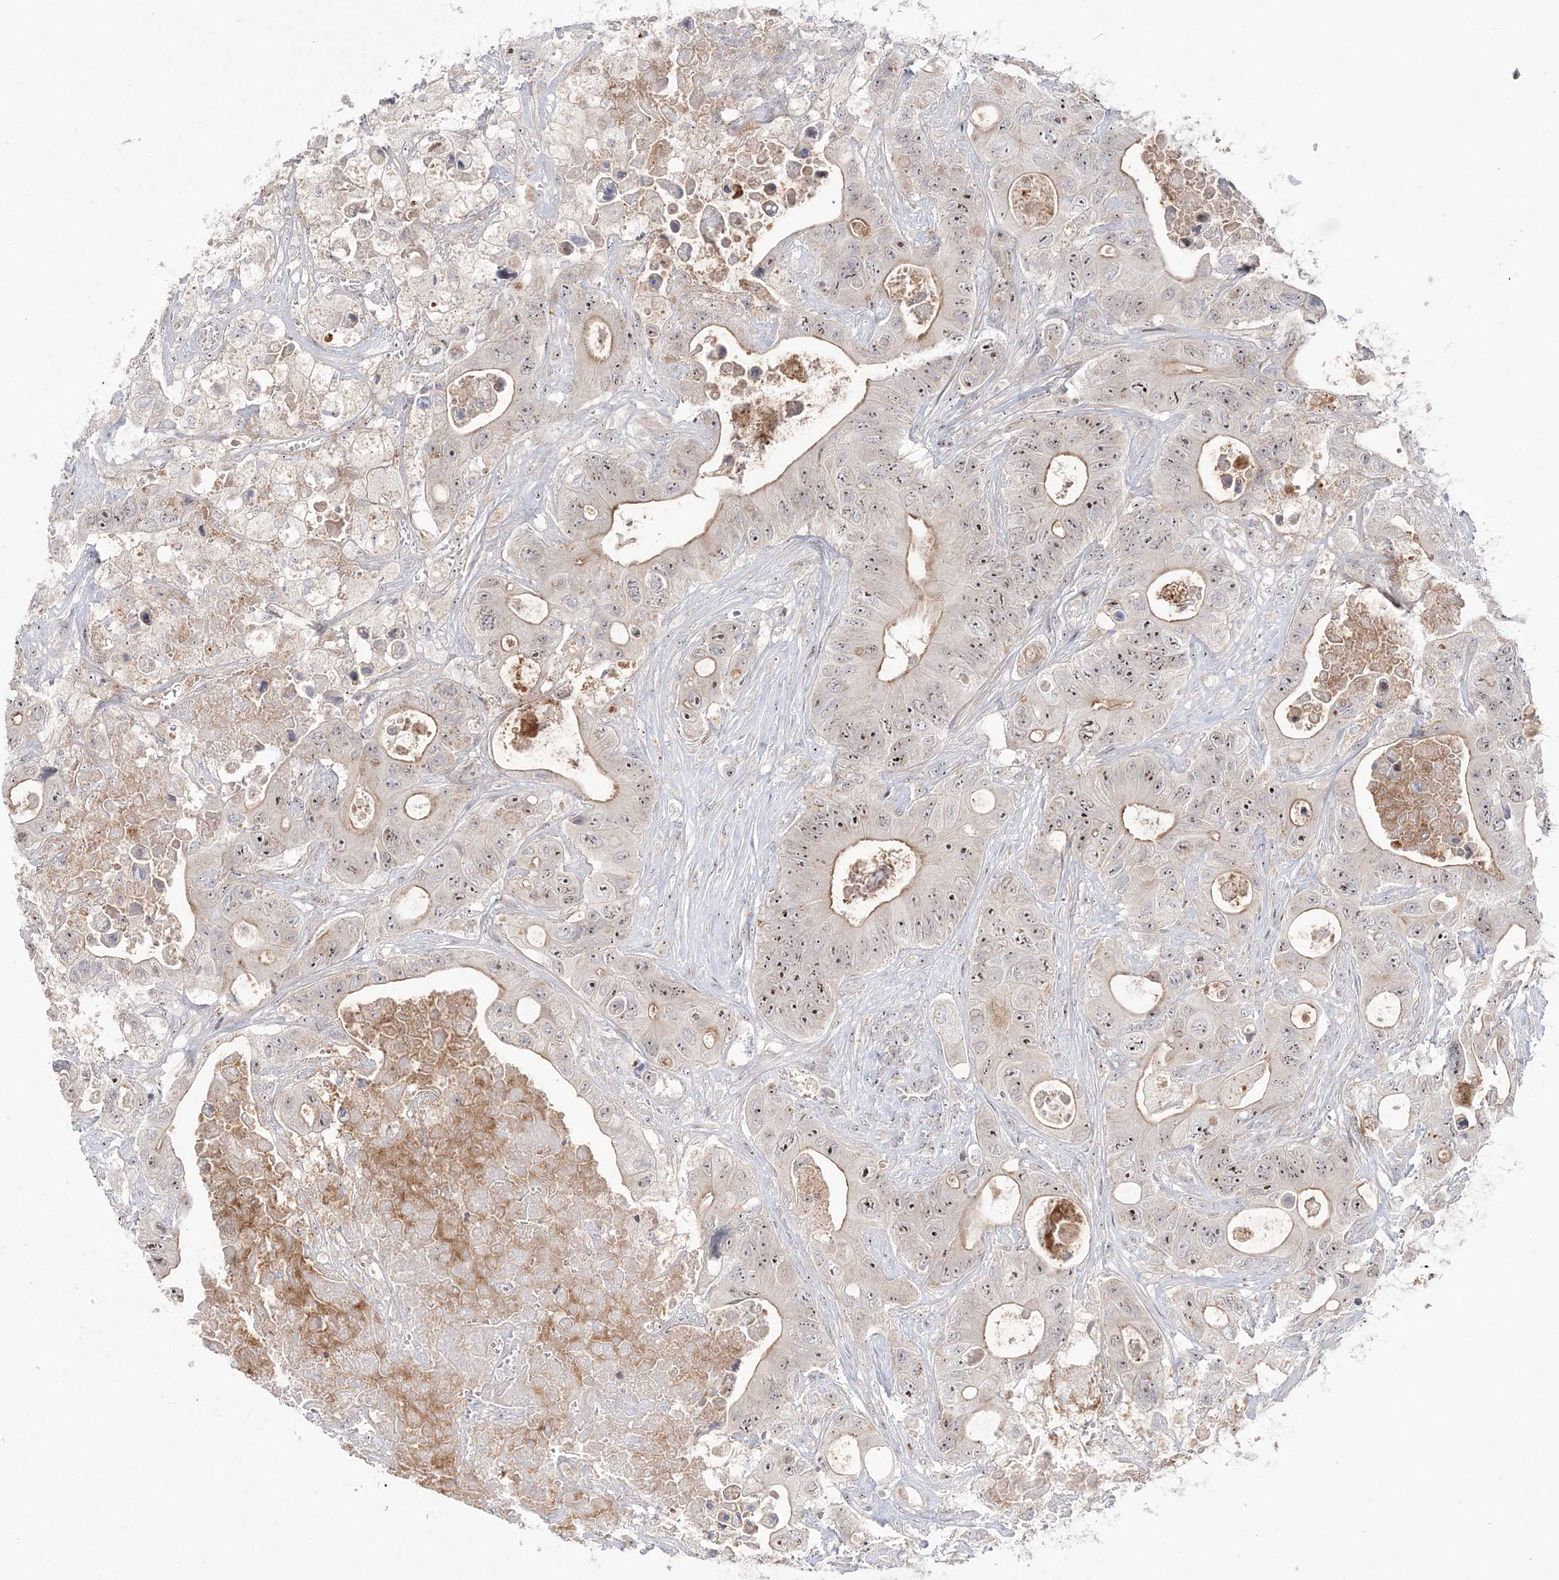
{"staining": {"intensity": "moderate", "quantity": ">75%", "location": "cytoplasmic/membranous,nuclear"}, "tissue": "colorectal cancer", "cell_type": "Tumor cells", "image_type": "cancer", "snomed": [{"axis": "morphology", "description": "Adenocarcinoma, NOS"}, {"axis": "topography", "description": "Colon"}], "caption": "An image of human adenocarcinoma (colorectal) stained for a protein displays moderate cytoplasmic/membranous and nuclear brown staining in tumor cells.", "gene": "SH3BP4", "patient": {"sex": "female", "age": 46}}